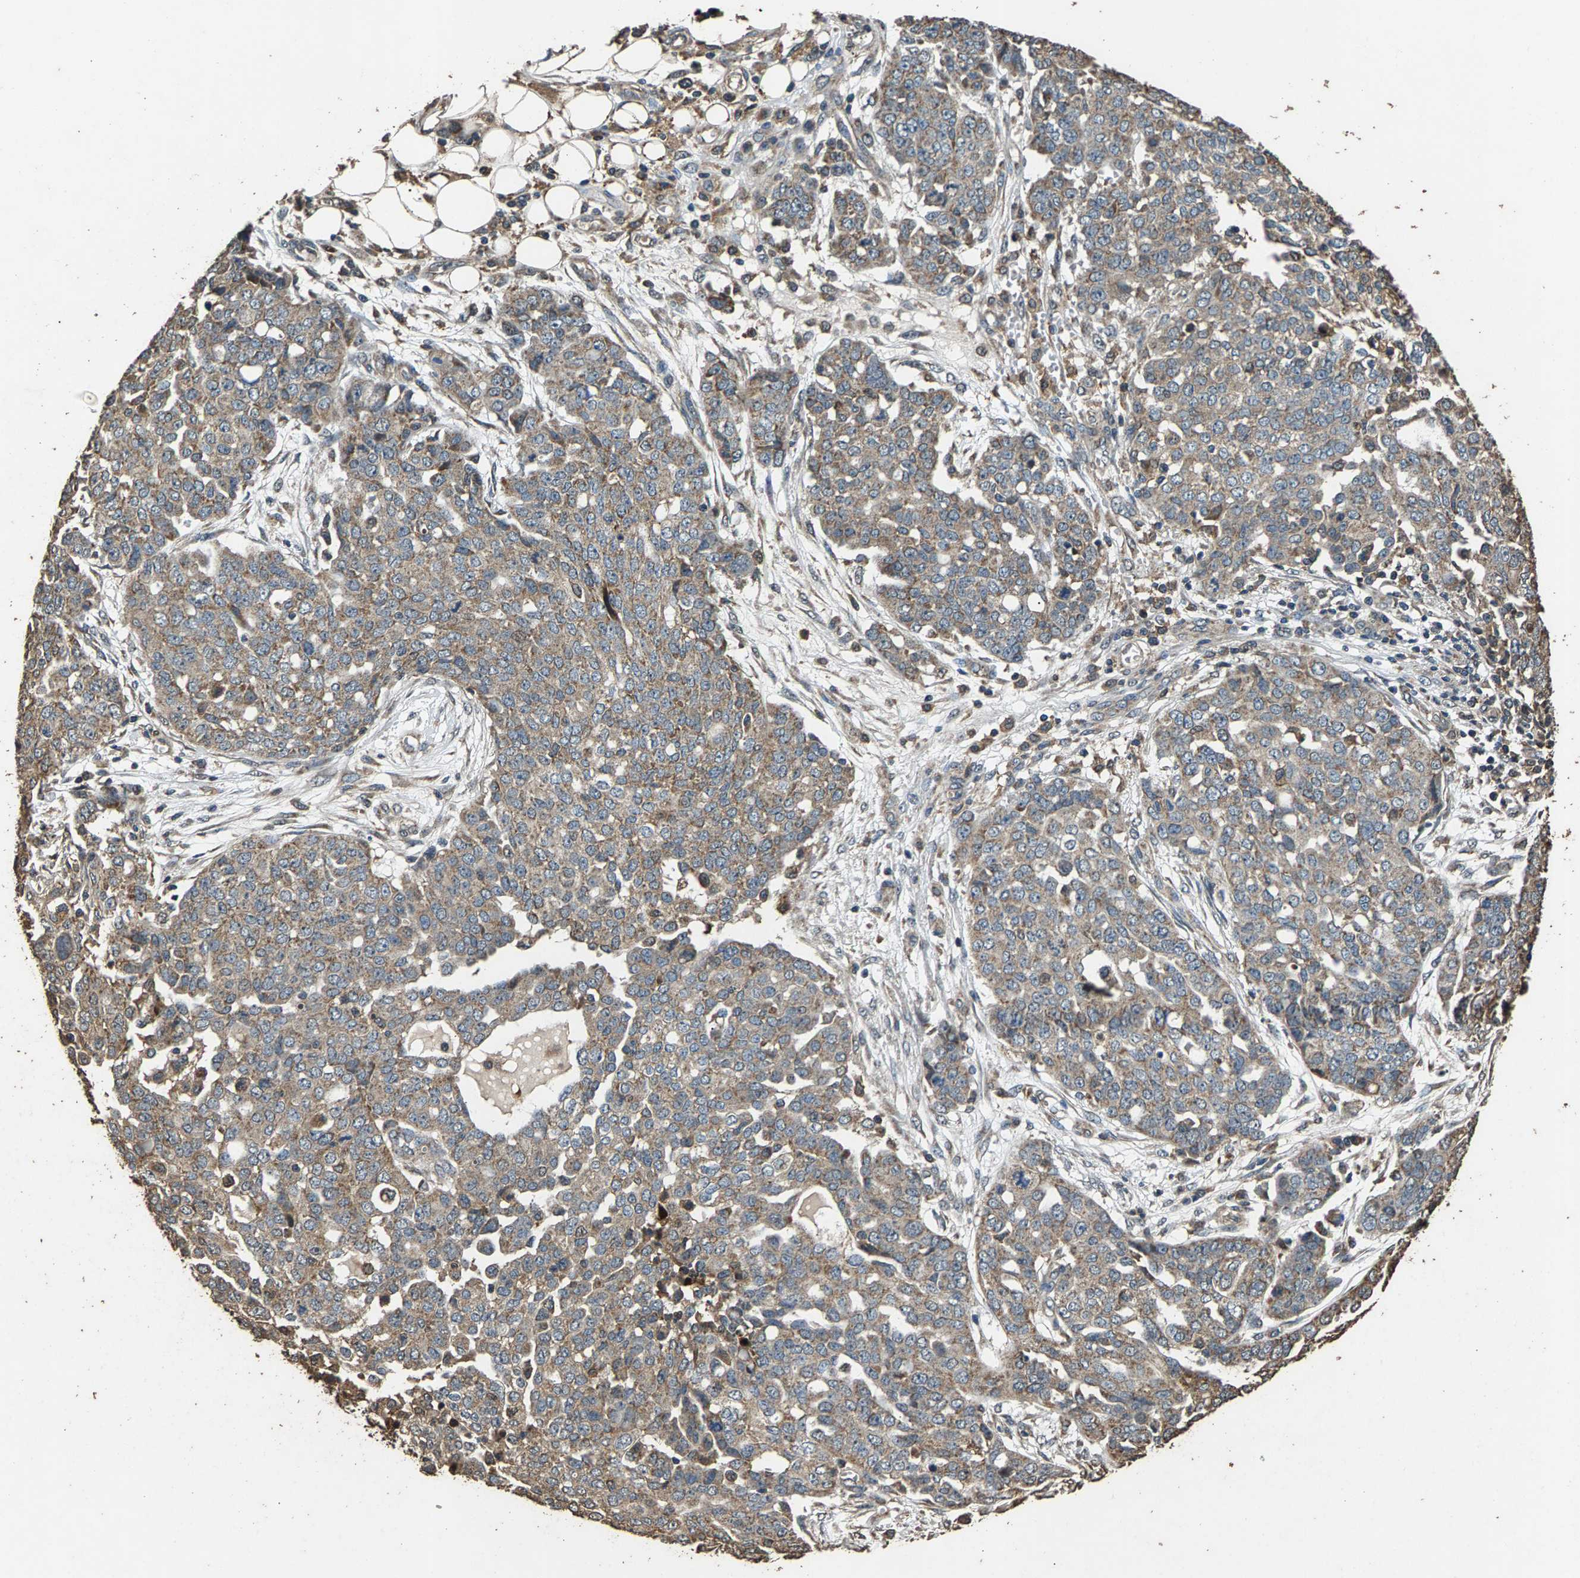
{"staining": {"intensity": "weak", "quantity": ">75%", "location": "cytoplasmic/membranous"}, "tissue": "ovarian cancer", "cell_type": "Tumor cells", "image_type": "cancer", "snomed": [{"axis": "morphology", "description": "Cystadenocarcinoma, serous, NOS"}, {"axis": "topography", "description": "Soft tissue"}, {"axis": "topography", "description": "Ovary"}], "caption": "Brown immunohistochemical staining in human serous cystadenocarcinoma (ovarian) exhibits weak cytoplasmic/membranous positivity in approximately >75% of tumor cells. The protein of interest is stained brown, and the nuclei are stained in blue (DAB IHC with brightfield microscopy, high magnification).", "gene": "MRPL27", "patient": {"sex": "female", "age": 57}}